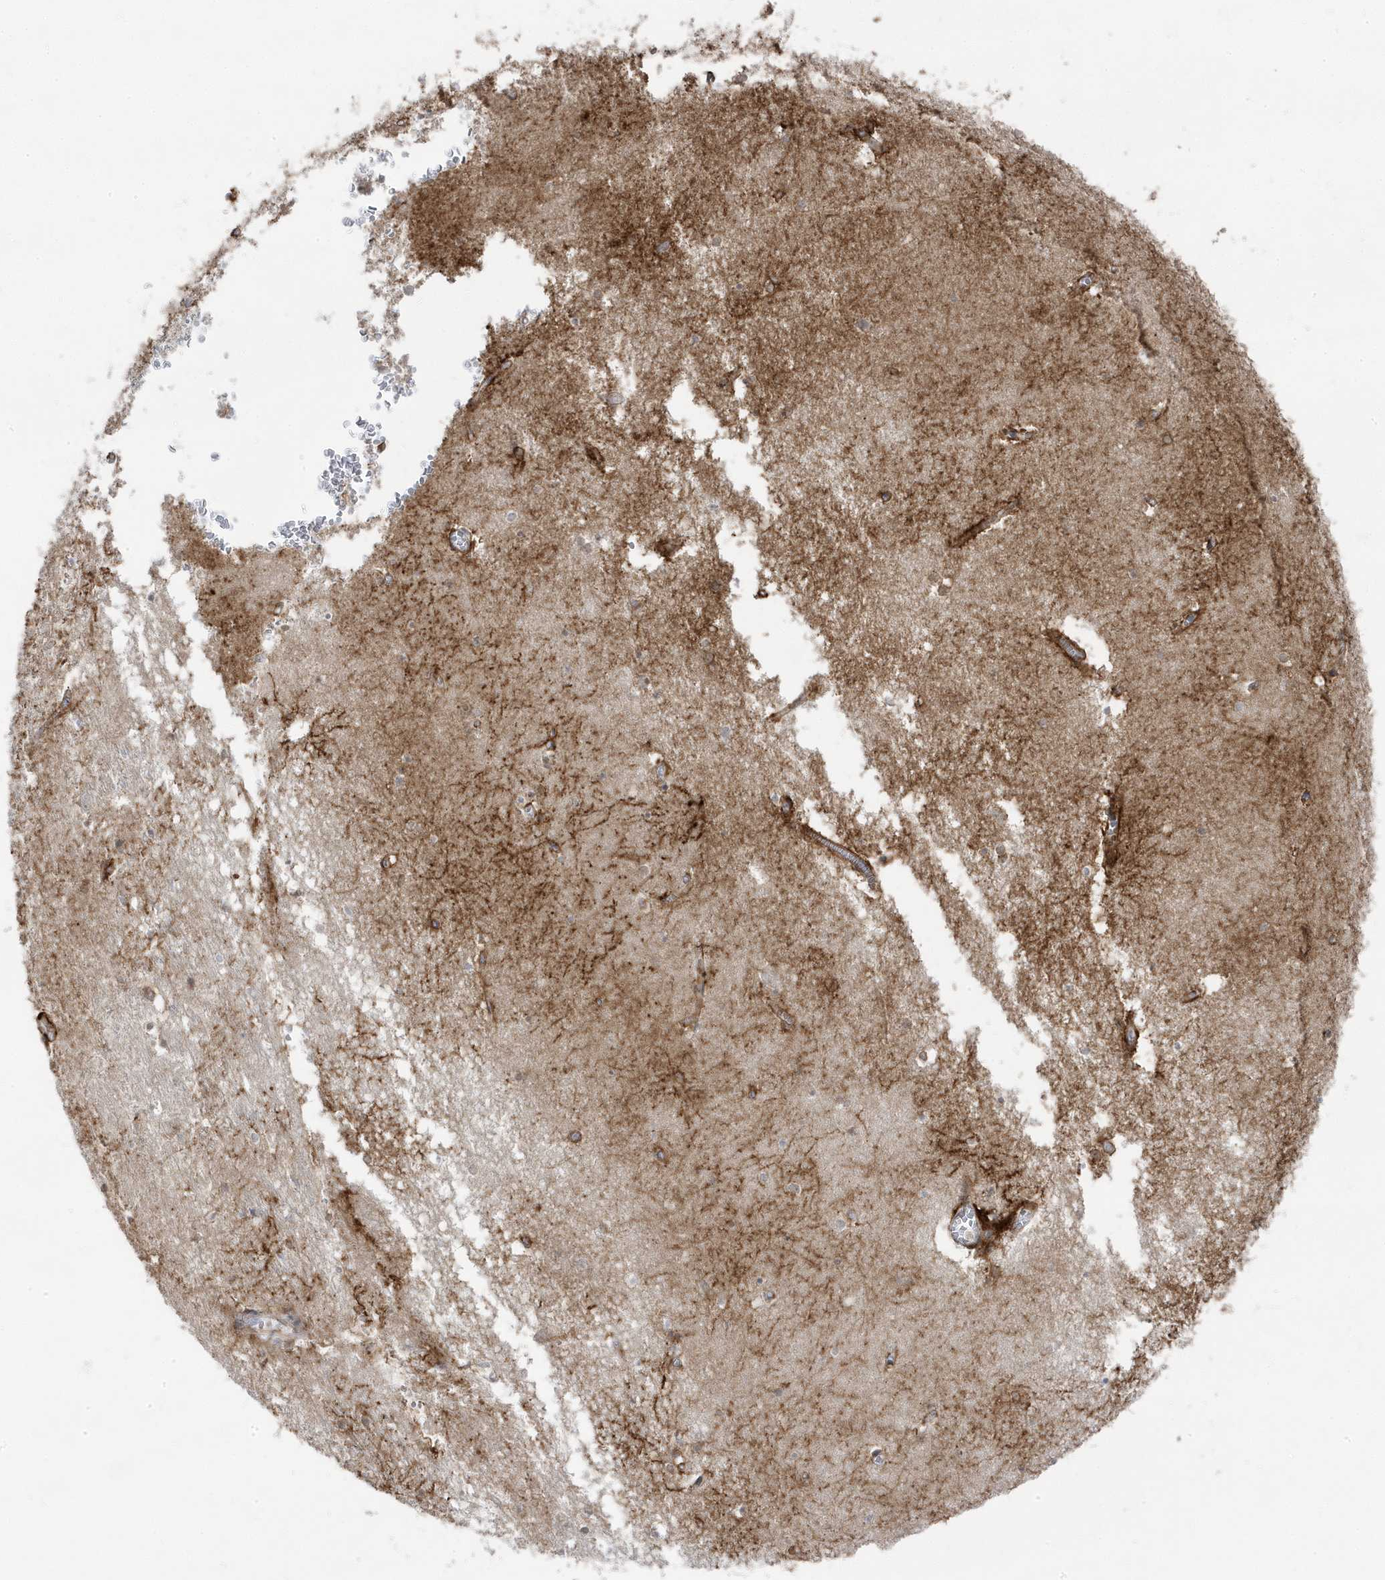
{"staining": {"intensity": "moderate", "quantity": "<25%", "location": "cytoplasmic/membranous"}, "tissue": "hippocampus", "cell_type": "Glial cells", "image_type": "normal", "snomed": [{"axis": "morphology", "description": "Normal tissue, NOS"}, {"axis": "topography", "description": "Hippocampus"}], "caption": "An image showing moderate cytoplasmic/membranous staining in approximately <25% of glial cells in unremarkable hippocampus, as visualized by brown immunohistochemical staining.", "gene": "ZNF654", "patient": {"sex": "male", "age": 70}}